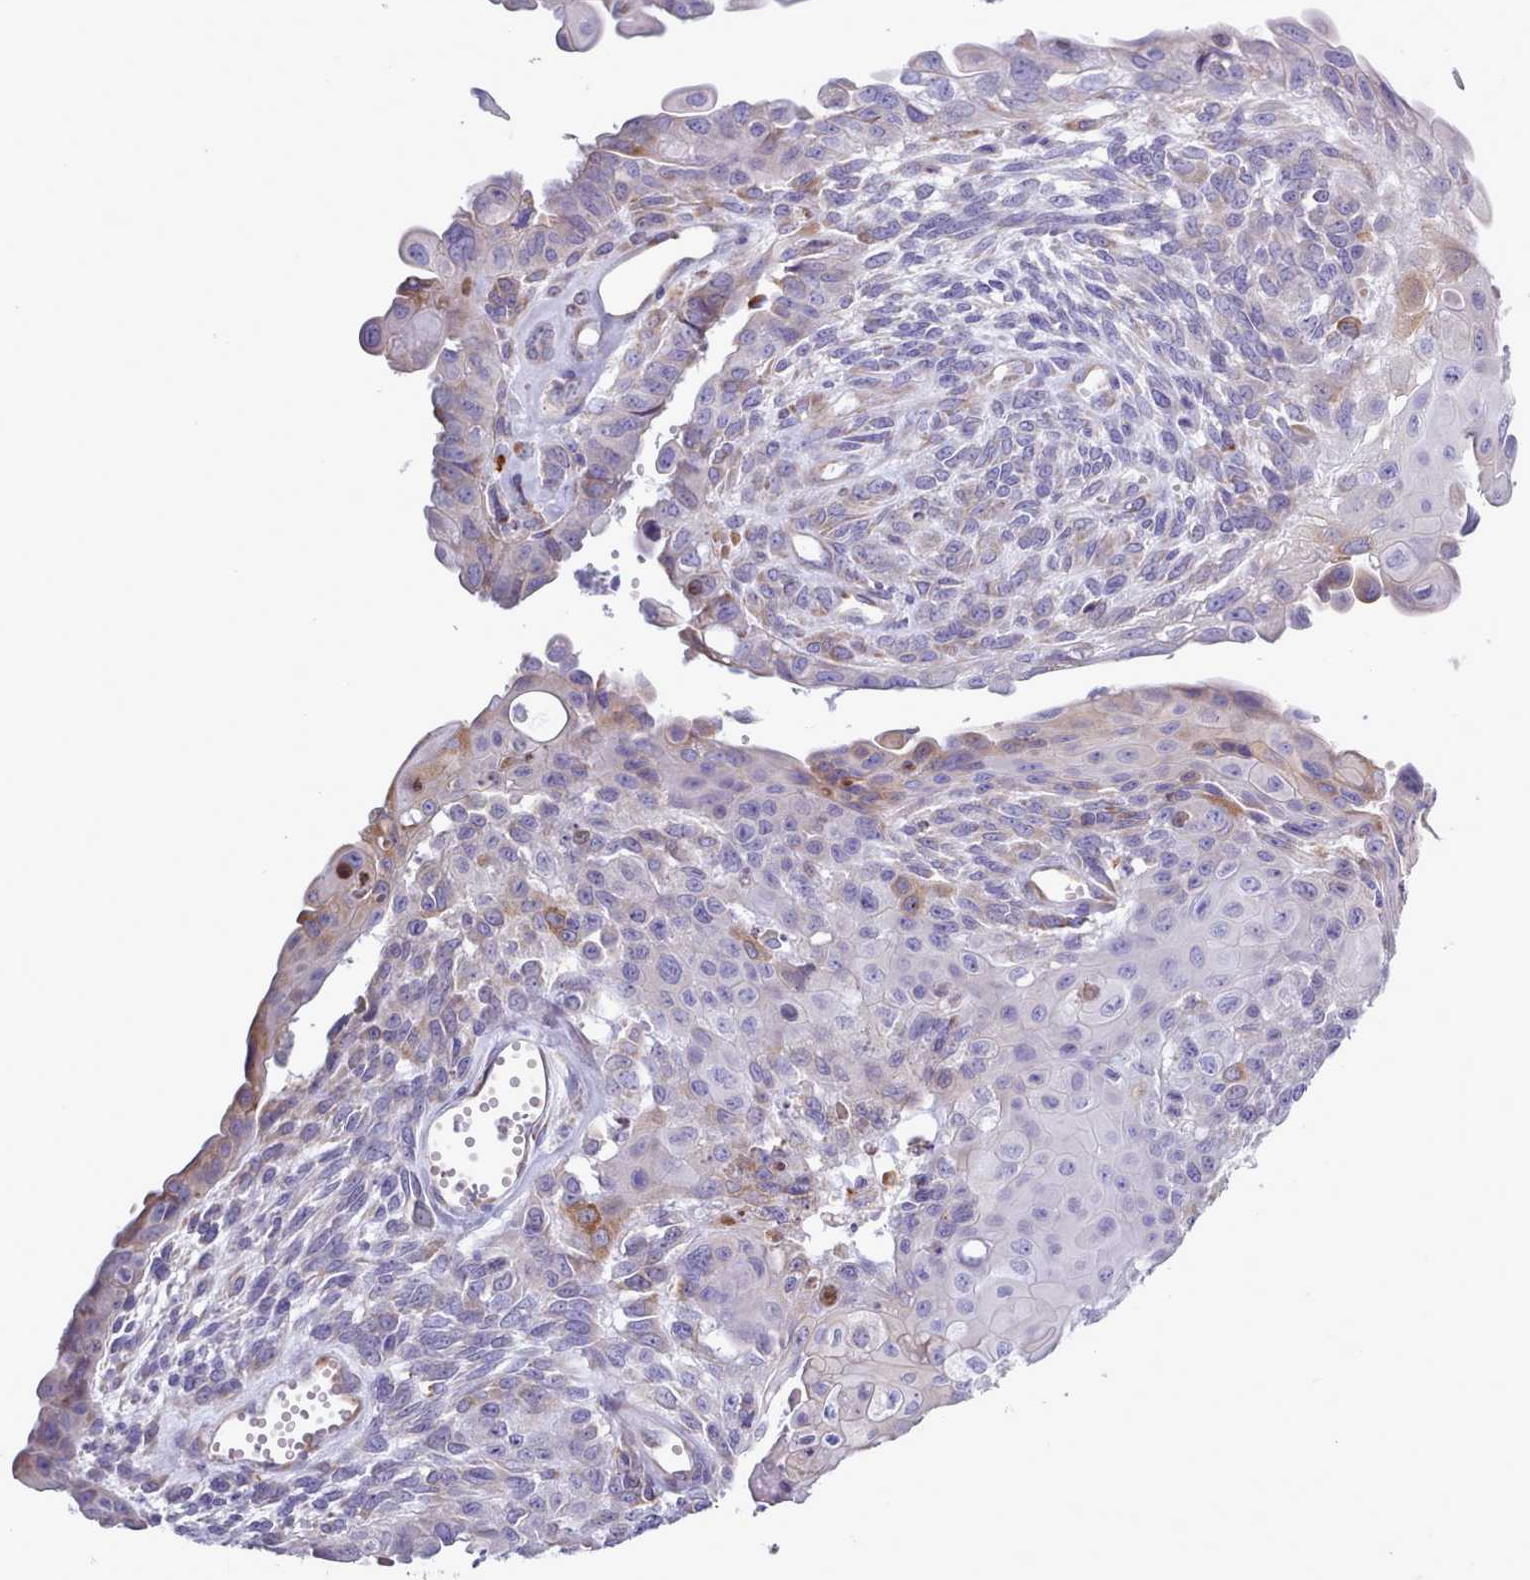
{"staining": {"intensity": "negative", "quantity": "none", "location": "none"}, "tissue": "endometrial cancer", "cell_type": "Tumor cells", "image_type": "cancer", "snomed": [{"axis": "morphology", "description": "Adenocarcinoma, NOS"}, {"axis": "topography", "description": "Endometrium"}], "caption": "IHC of human endometrial adenocarcinoma shows no staining in tumor cells.", "gene": "XKR8", "patient": {"sex": "female", "age": 32}}